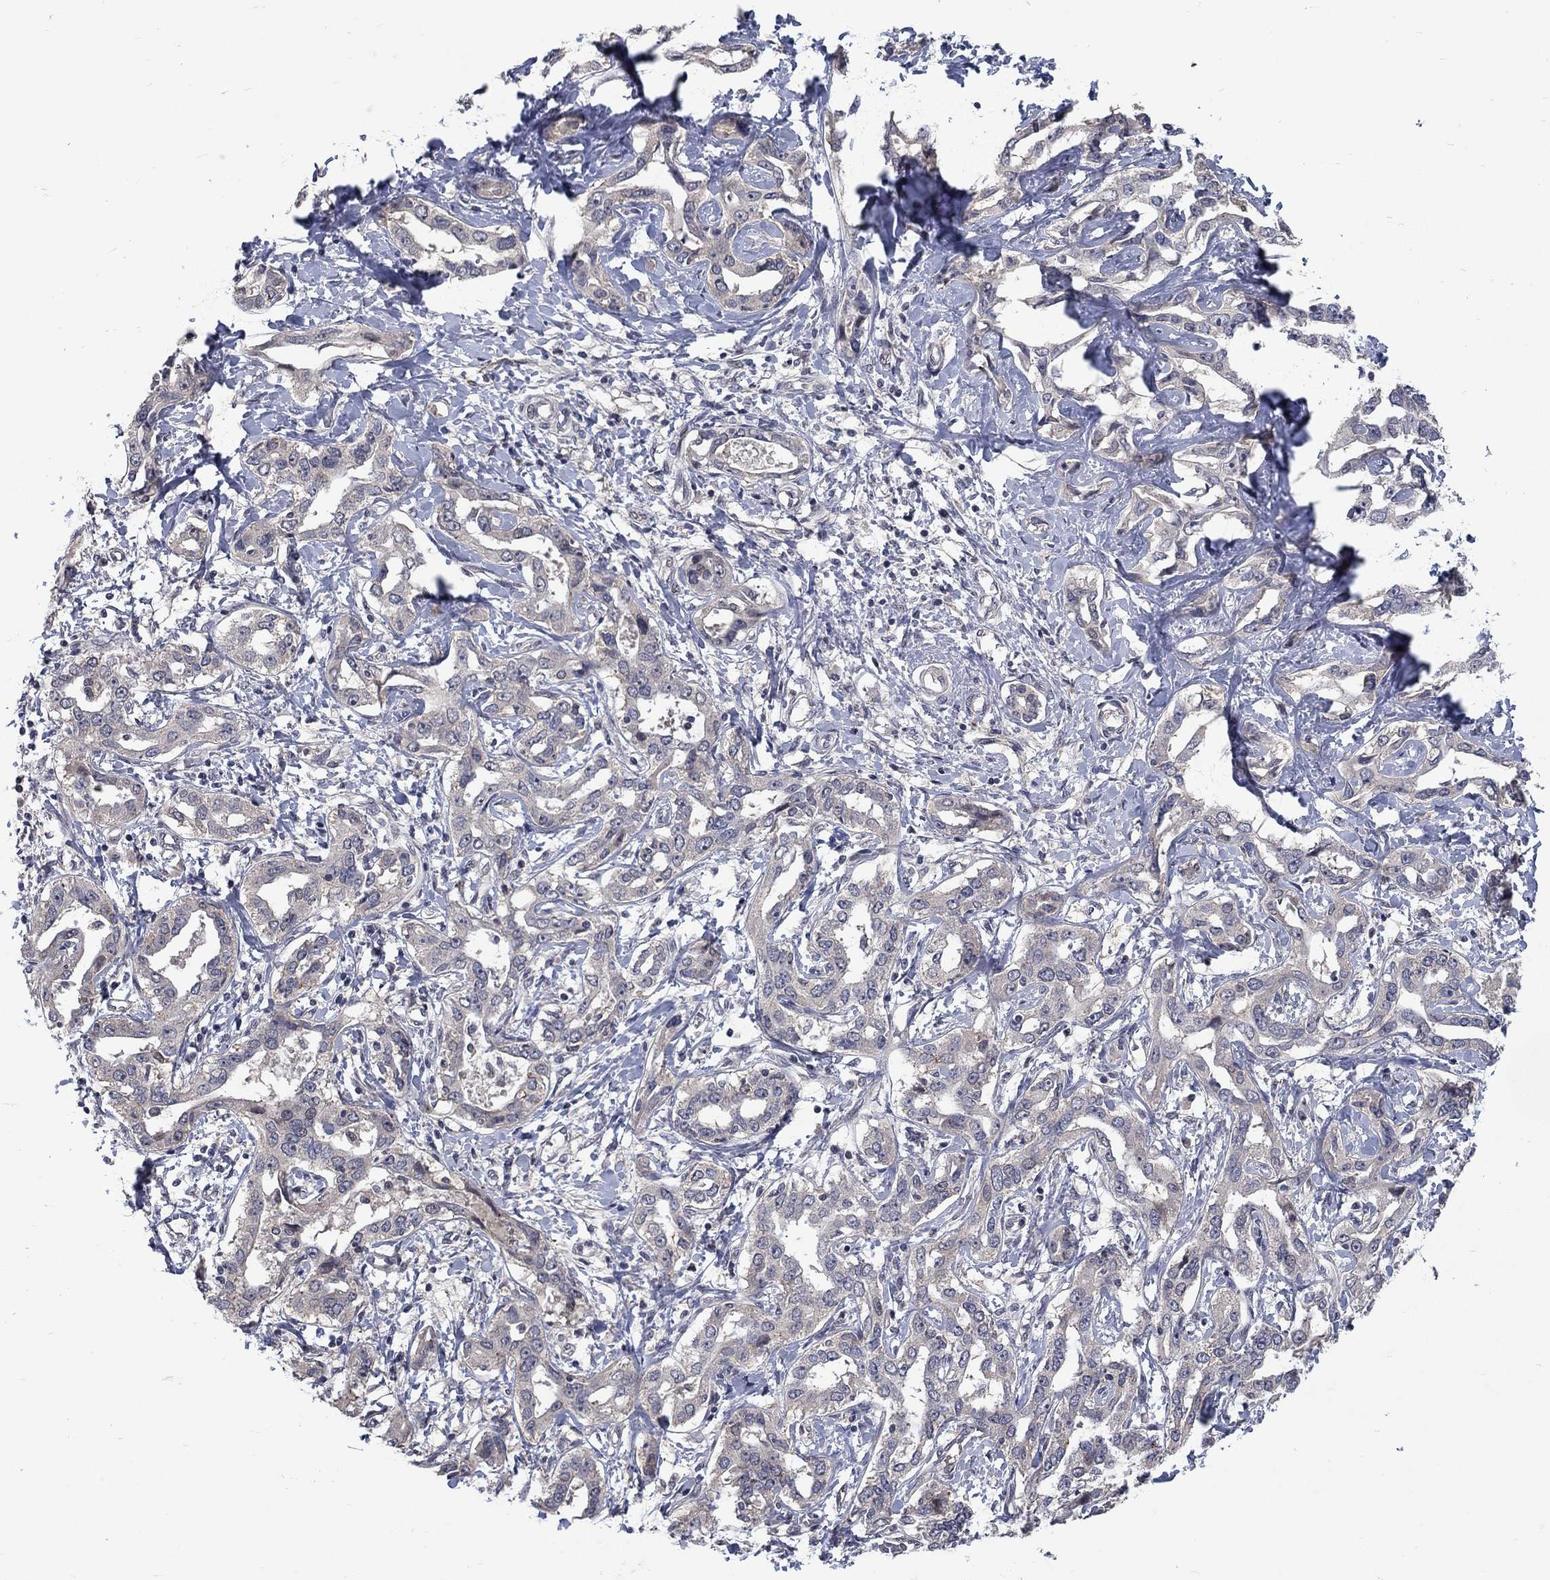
{"staining": {"intensity": "negative", "quantity": "none", "location": "none"}, "tissue": "liver cancer", "cell_type": "Tumor cells", "image_type": "cancer", "snomed": [{"axis": "morphology", "description": "Cholangiocarcinoma"}, {"axis": "topography", "description": "Liver"}], "caption": "Immunohistochemistry of cholangiocarcinoma (liver) exhibits no staining in tumor cells.", "gene": "FAM3B", "patient": {"sex": "male", "age": 59}}